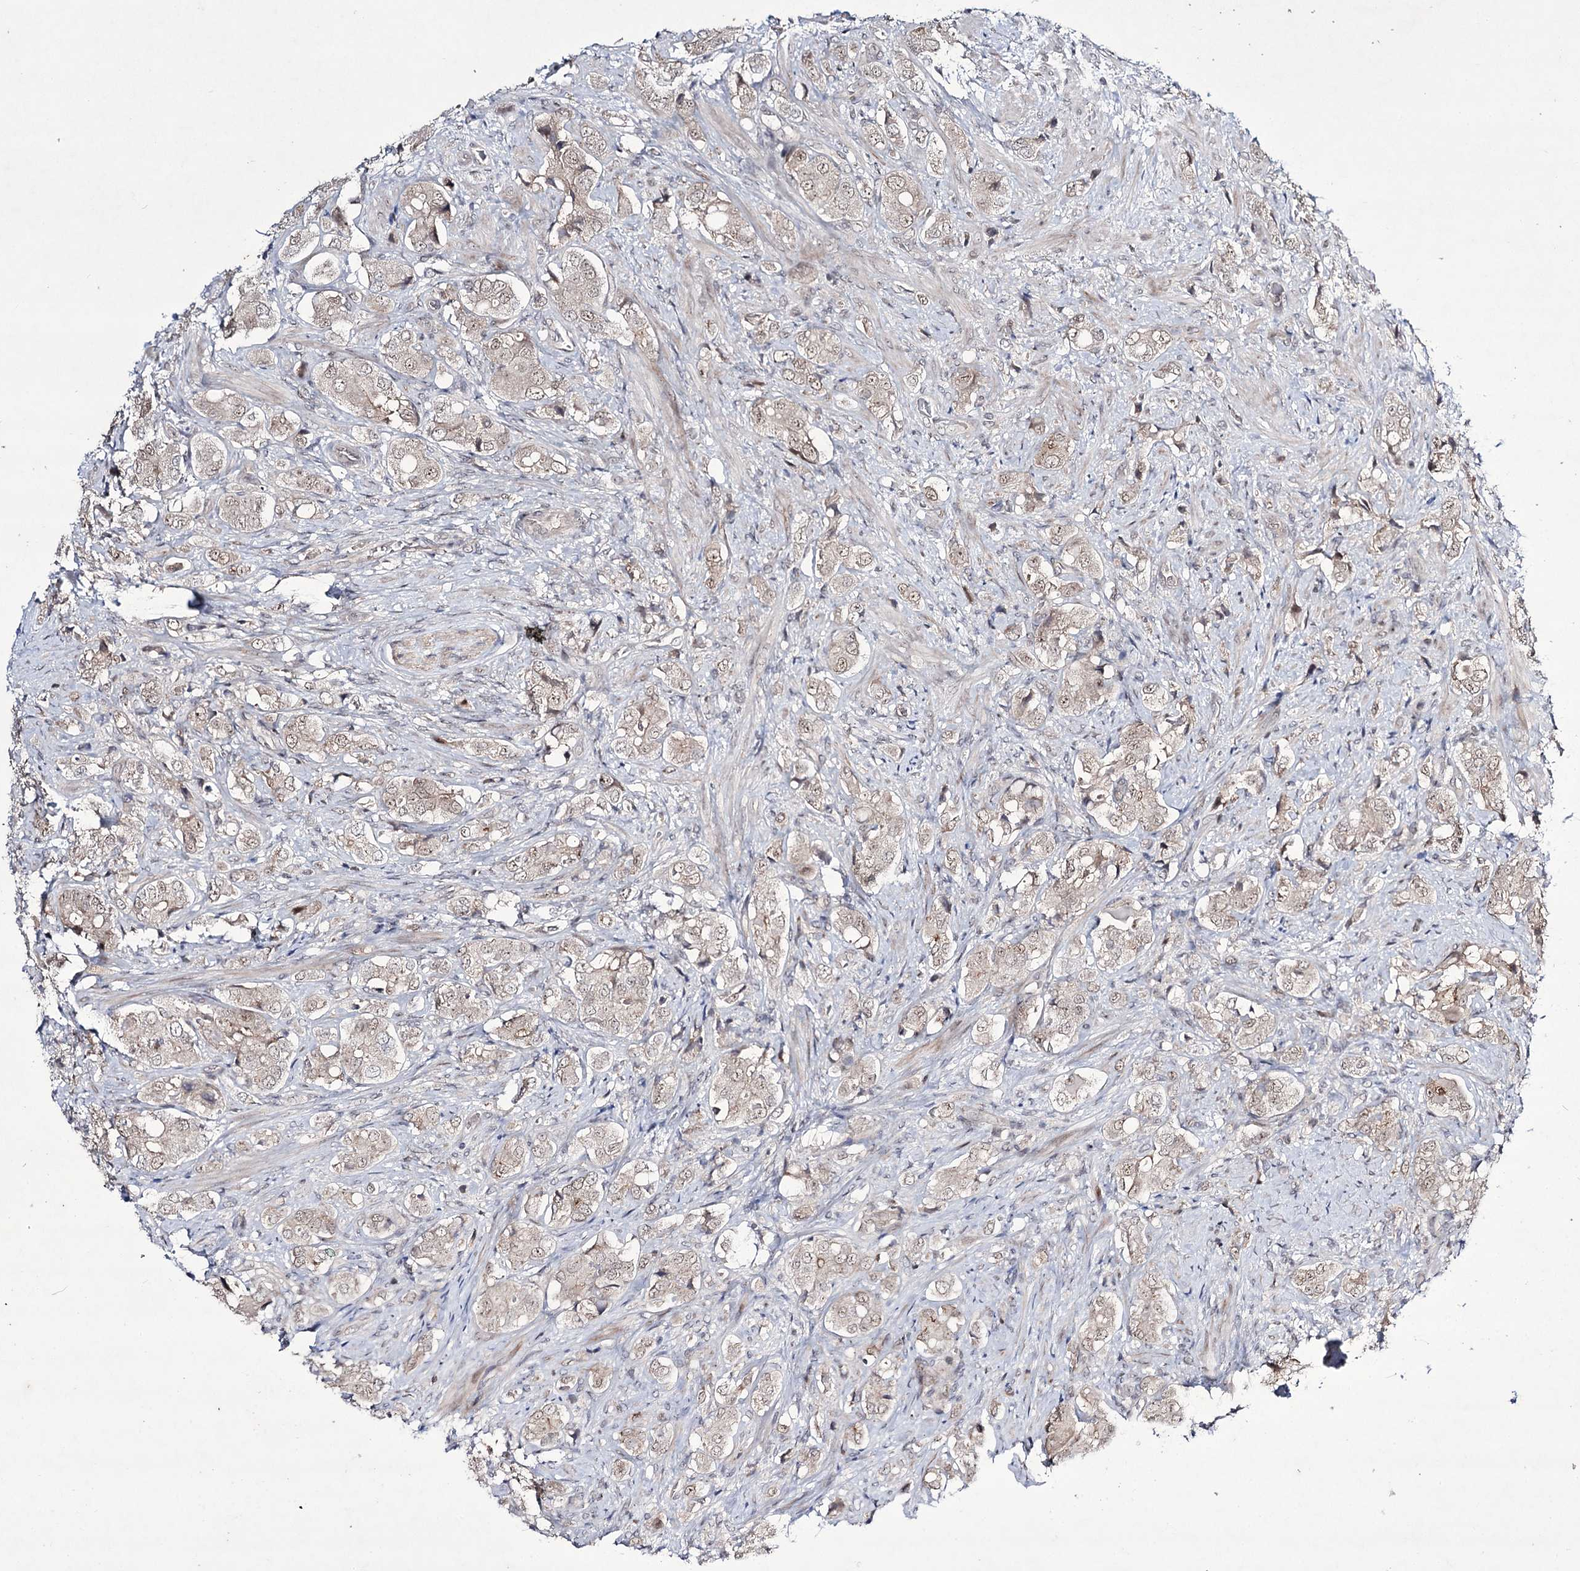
{"staining": {"intensity": "weak", "quantity": "25%-75%", "location": "cytoplasmic/membranous,nuclear"}, "tissue": "prostate cancer", "cell_type": "Tumor cells", "image_type": "cancer", "snomed": [{"axis": "morphology", "description": "Adenocarcinoma, High grade"}, {"axis": "topography", "description": "Prostate"}], "caption": "Protein expression analysis of human prostate cancer reveals weak cytoplasmic/membranous and nuclear staining in approximately 25%-75% of tumor cells.", "gene": "HOXC11", "patient": {"sex": "male", "age": 65}}